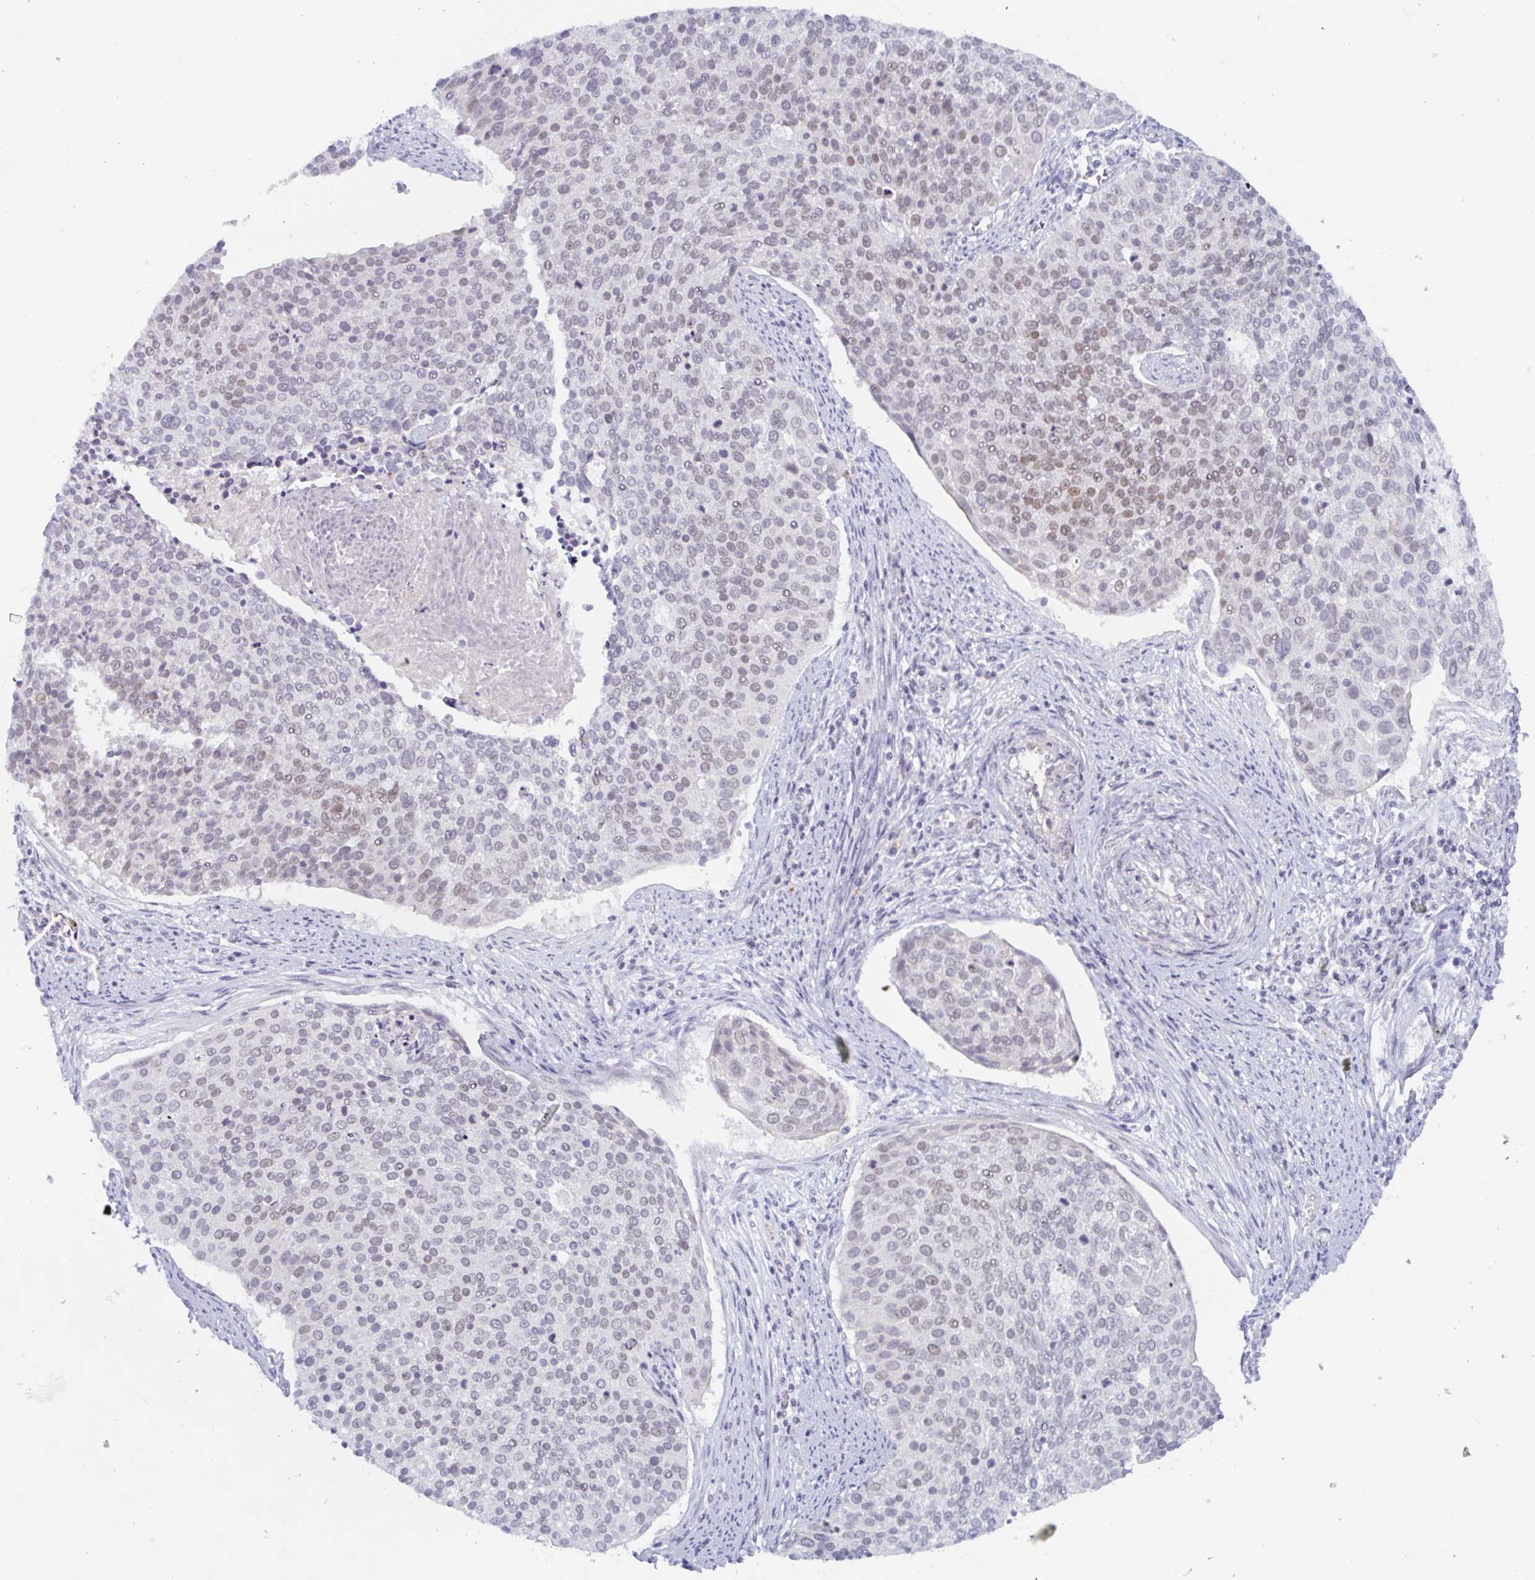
{"staining": {"intensity": "weak", "quantity": "25%-75%", "location": "nuclear"}, "tissue": "cervical cancer", "cell_type": "Tumor cells", "image_type": "cancer", "snomed": [{"axis": "morphology", "description": "Squamous cell carcinoma, NOS"}, {"axis": "topography", "description": "Cervix"}], "caption": "This histopathology image reveals immunohistochemistry (IHC) staining of human squamous cell carcinoma (cervical), with low weak nuclear expression in about 25%-75% of tumor cells.", "gene": "ZFP64", "patient": {"sex": "female", "age": 39}}